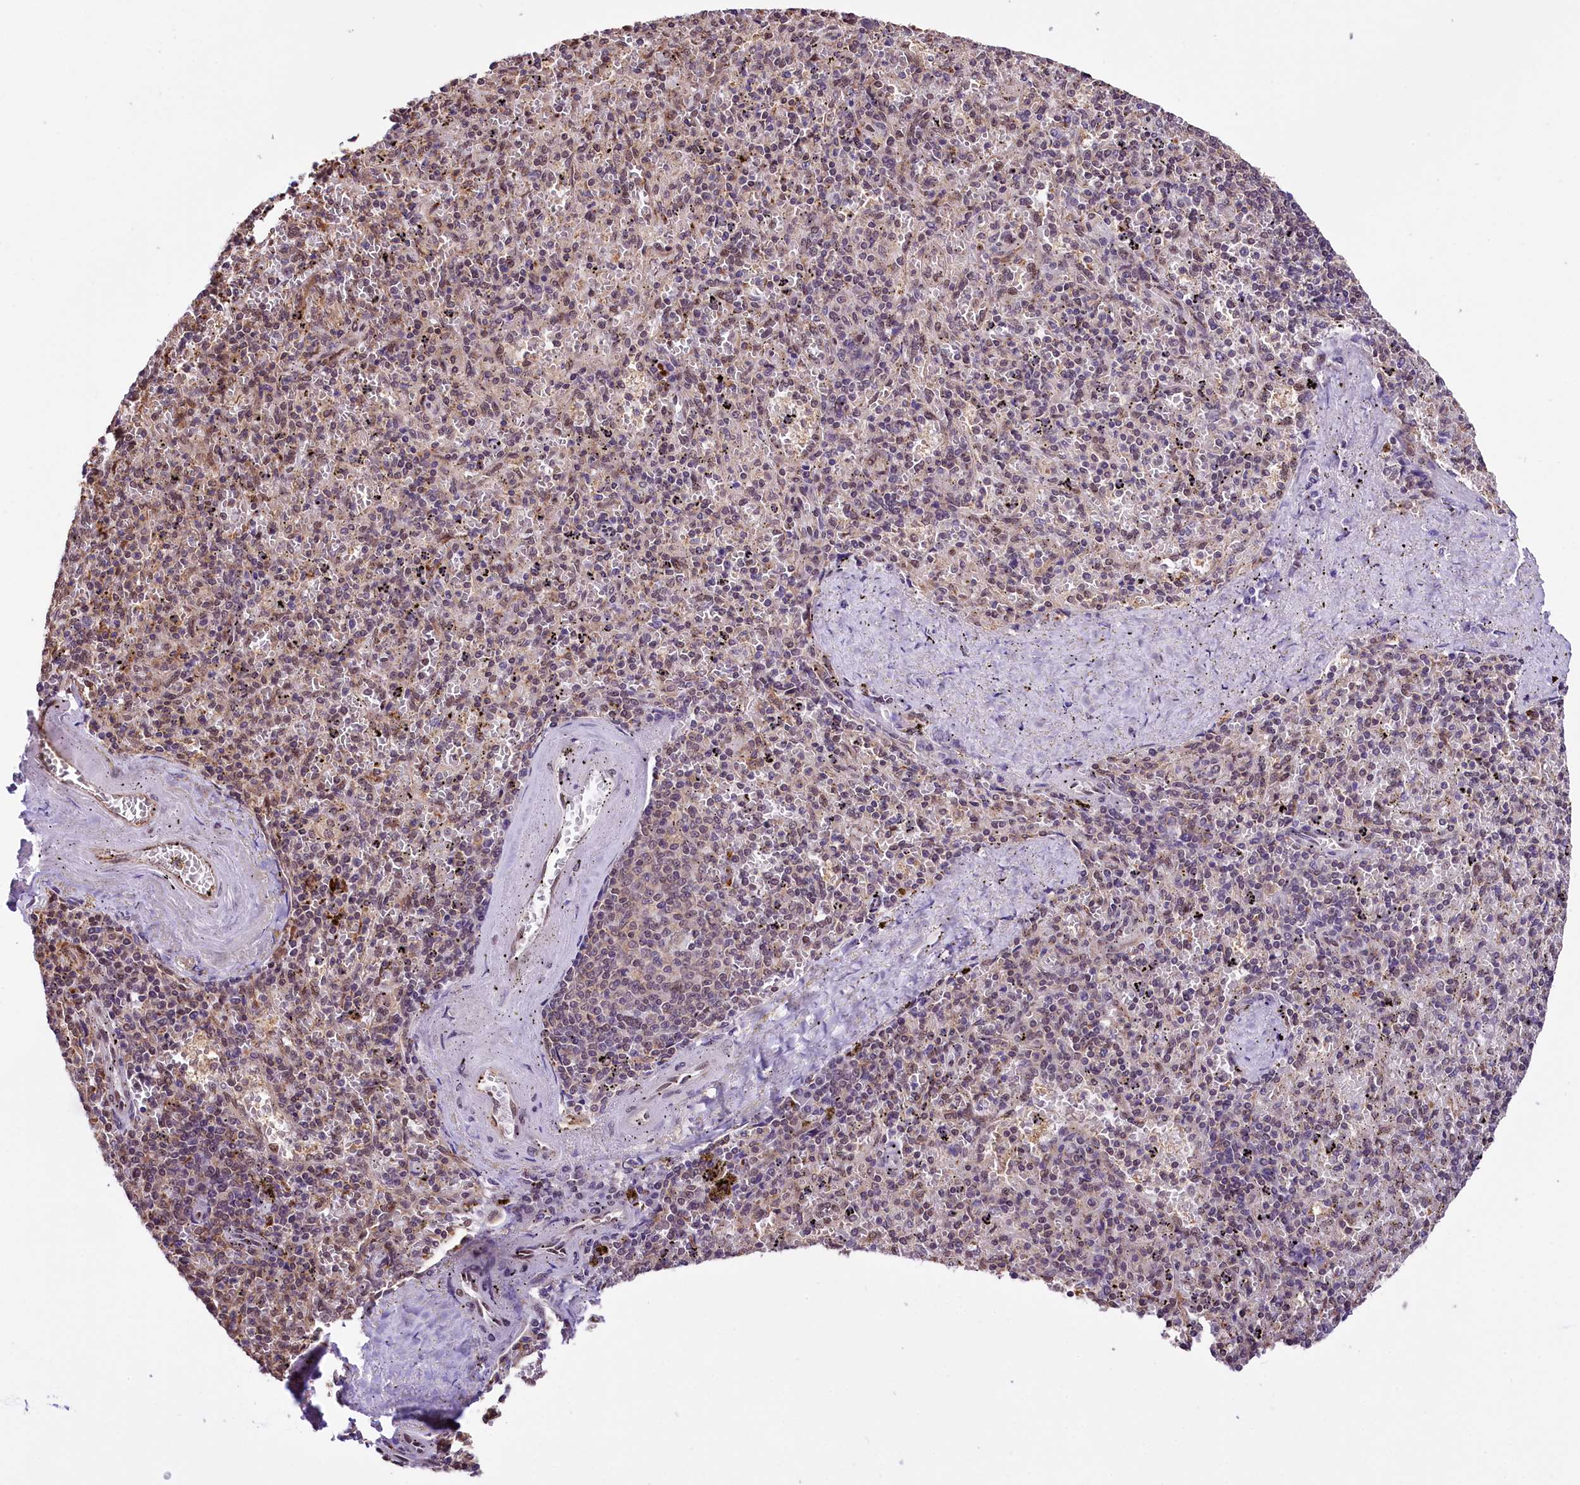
{"staining": {"intensity": "negative", "quantity": "none", "location": "none"}, "tissue": "spleen", "cell_type": "Cells in red pulp", "image_type": "normal", "snomed": [{"axis": "morphology", "description": "Normal tissue, NOS"}, {"axis": "topography", "description": "Spleen"}], "caption": "An immunohistochemistry (IHC) micrograph of benign spleen is shown. There is no staining in cells in red pulp of spleen. (DAB immunohistochemistry (IHC), high magnification).", "gene": "MRPL54", "patient": {"sex": "male", "age": 82}}